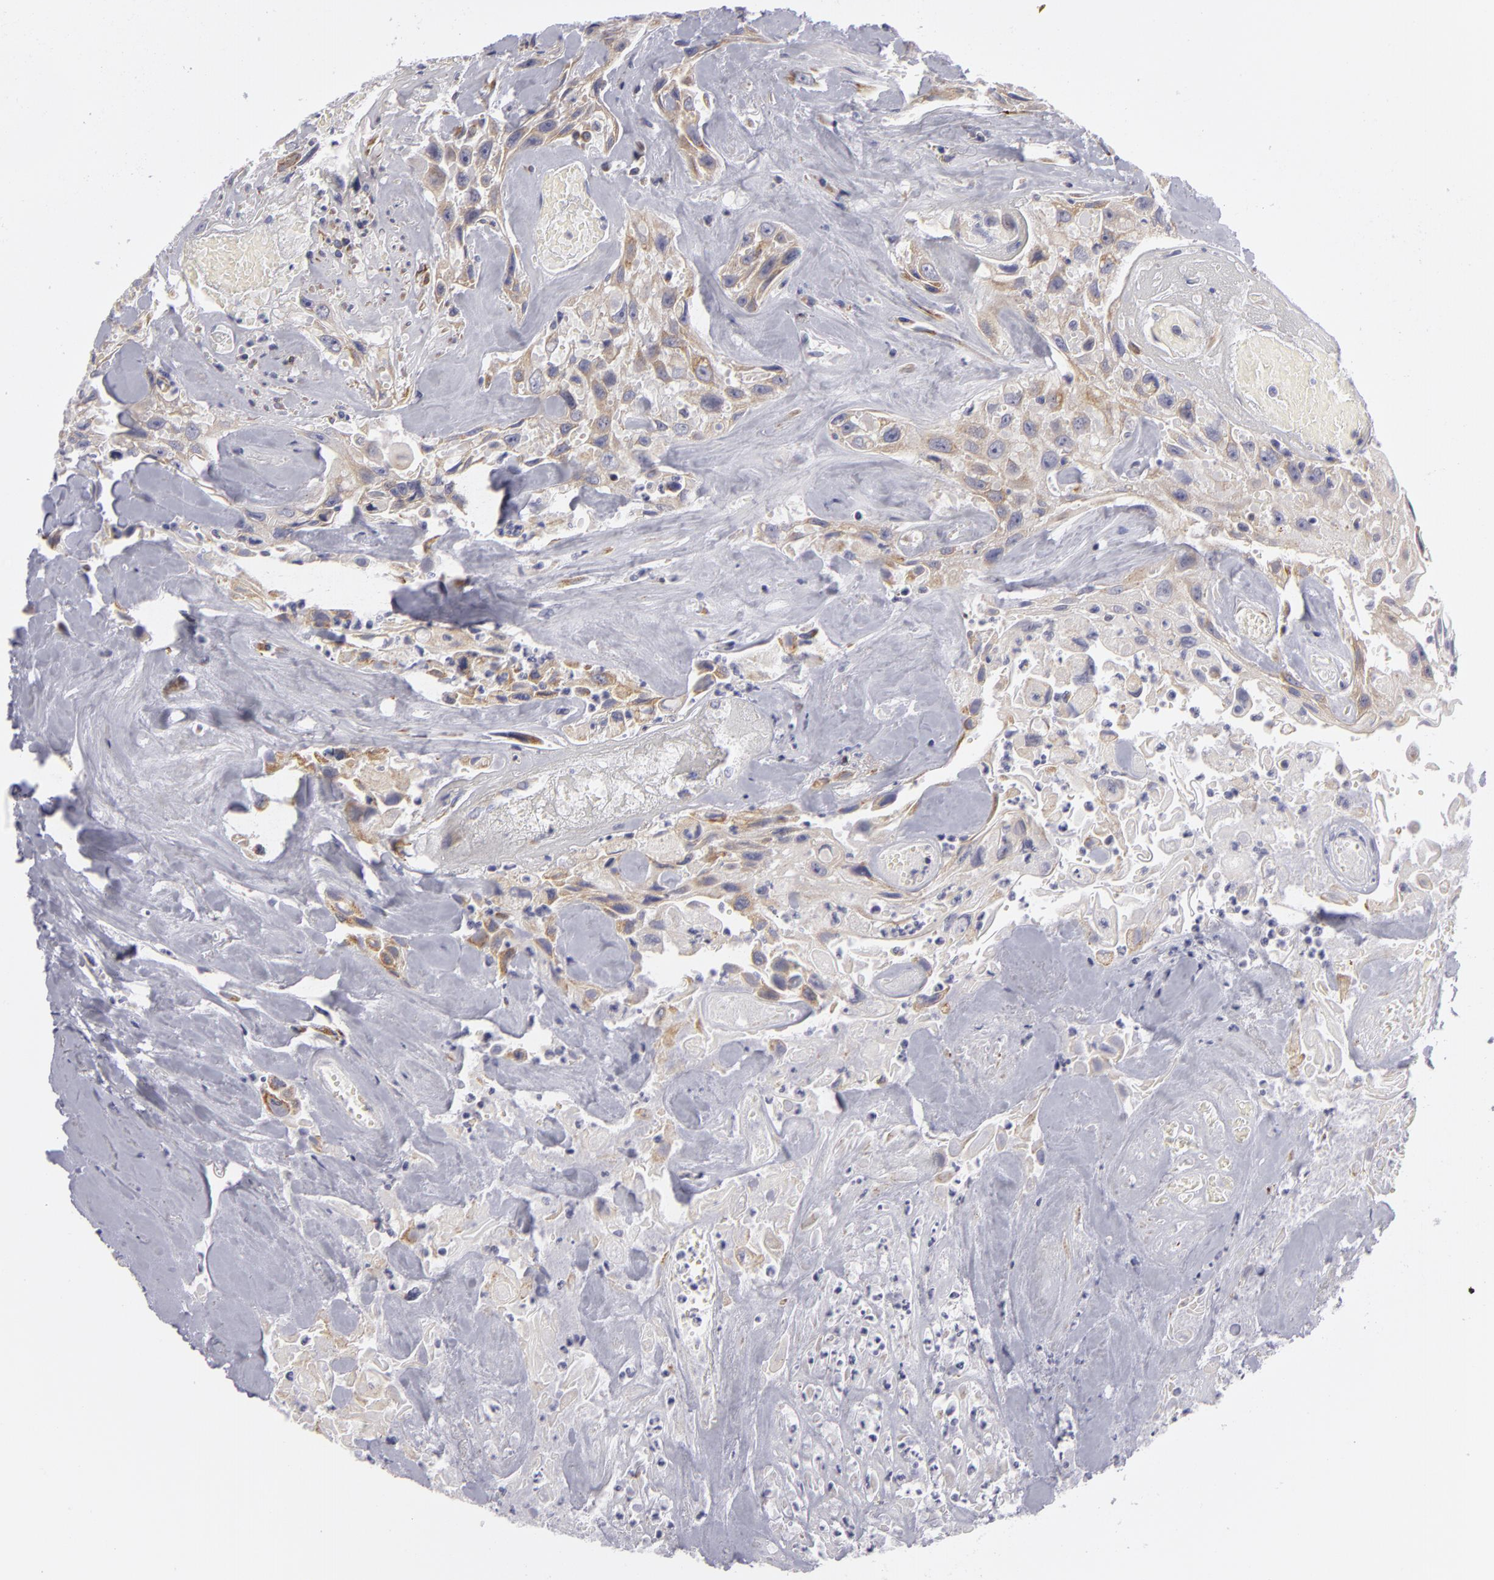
{"staining": {"intensity": "weak", "quantity": ">75%", "location": "cytoplasmic/membranous"}, "tissue": "urothelial cancer", "cell_type": "Tumor cells", "image_type": "cancer", "snomed": [{"axis": "morphology", "description": "Urothelial carcinoma, High grade"}, {"axis": "topography", "description": "Urinary bladder"}], "caption": "Immunohistochemical staining of urothelial cancer demonstrates low levels of weak cytoplasmic/membranous expression in about >75% of tumor cells.", "gene": "ATP2B3", "patient": {"sex": "female", "age": 84}}